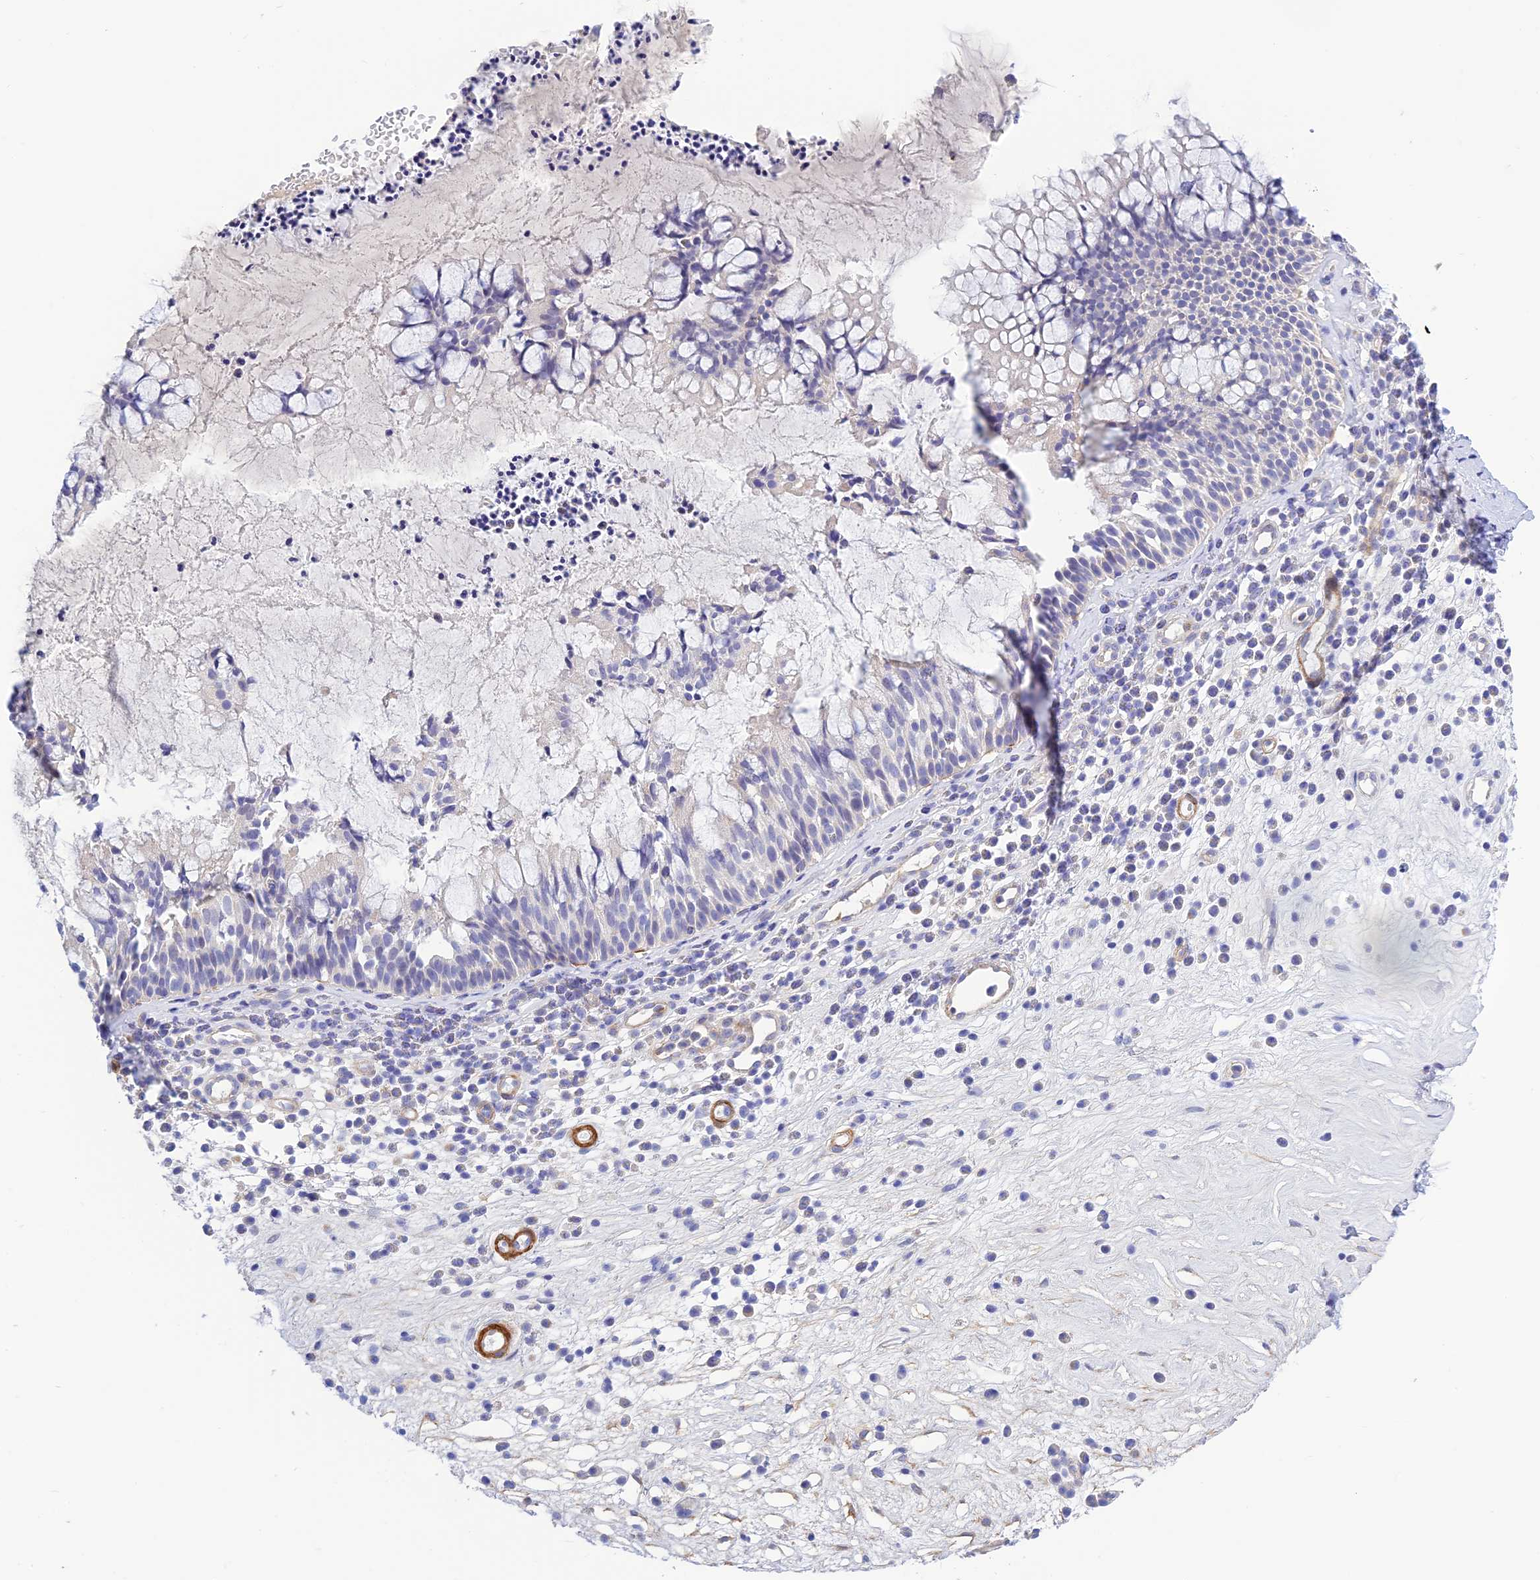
{"staining": {"intensity": "negative", "quantity": "none", "location": "none"}, "tissue": "nasopharynx", "cell_type": "Respiratory epithelial cells", "image_type": "normal", "snomed": [{"axis": "morphology", "description": "Normal tissue, NOS"}, {"axis": "morphology", "description": "Inflammation, NOS"}, {"axis": "topography", "description": "Nasopharynx"}], "caption": "Immunohistochemistry (IHC) micrograph of benign nasopharynx stained for a protein (brown), which exhibits no staining in respiratory epithelial cells.", "gene": "ZDHHC16", "patient": {"sex": "male", "age": 70}}